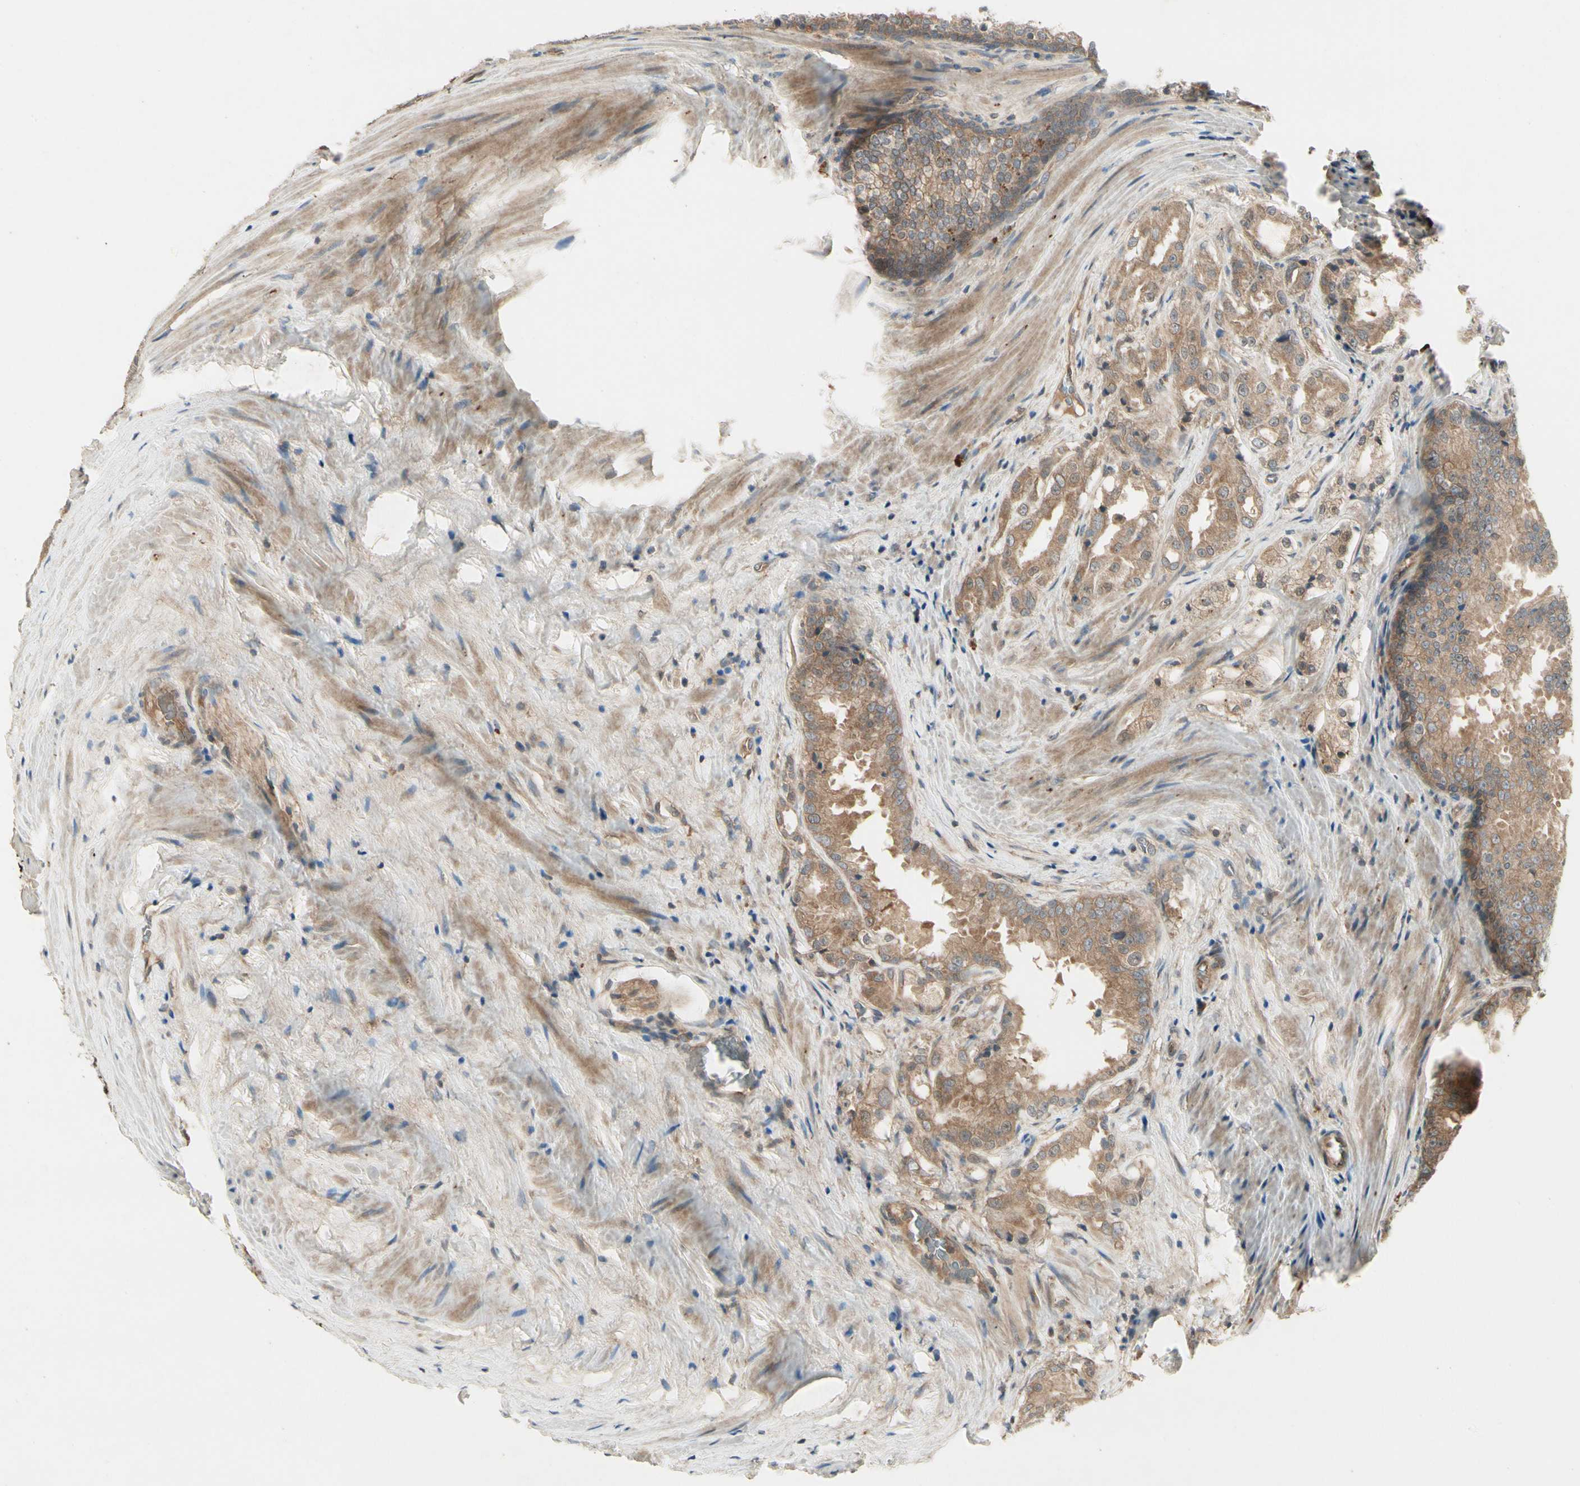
{"staining": {"intensity": "moderate", "quantity": ">75%", "location": "cytoplasmic/membranous"}, "tissue": "prostate cancer", "cell_type": "Tumor cells", "image_type": "cancer", "snomed": [{"axis": "morphology", "description": "Adenocarcinoma, High grade"}, {"axis": "topography", "description": "Prostate"}], "caption": "A photomicrograph showing moderate cytoplasmic/membranous positivity in about >75% of tumor cells in prostate high-grade adenocarcinoma, as visualized by brown immunohistochemical staining.", "gene": "RNF14", "patient": {"sex": "male", "age": 73}}